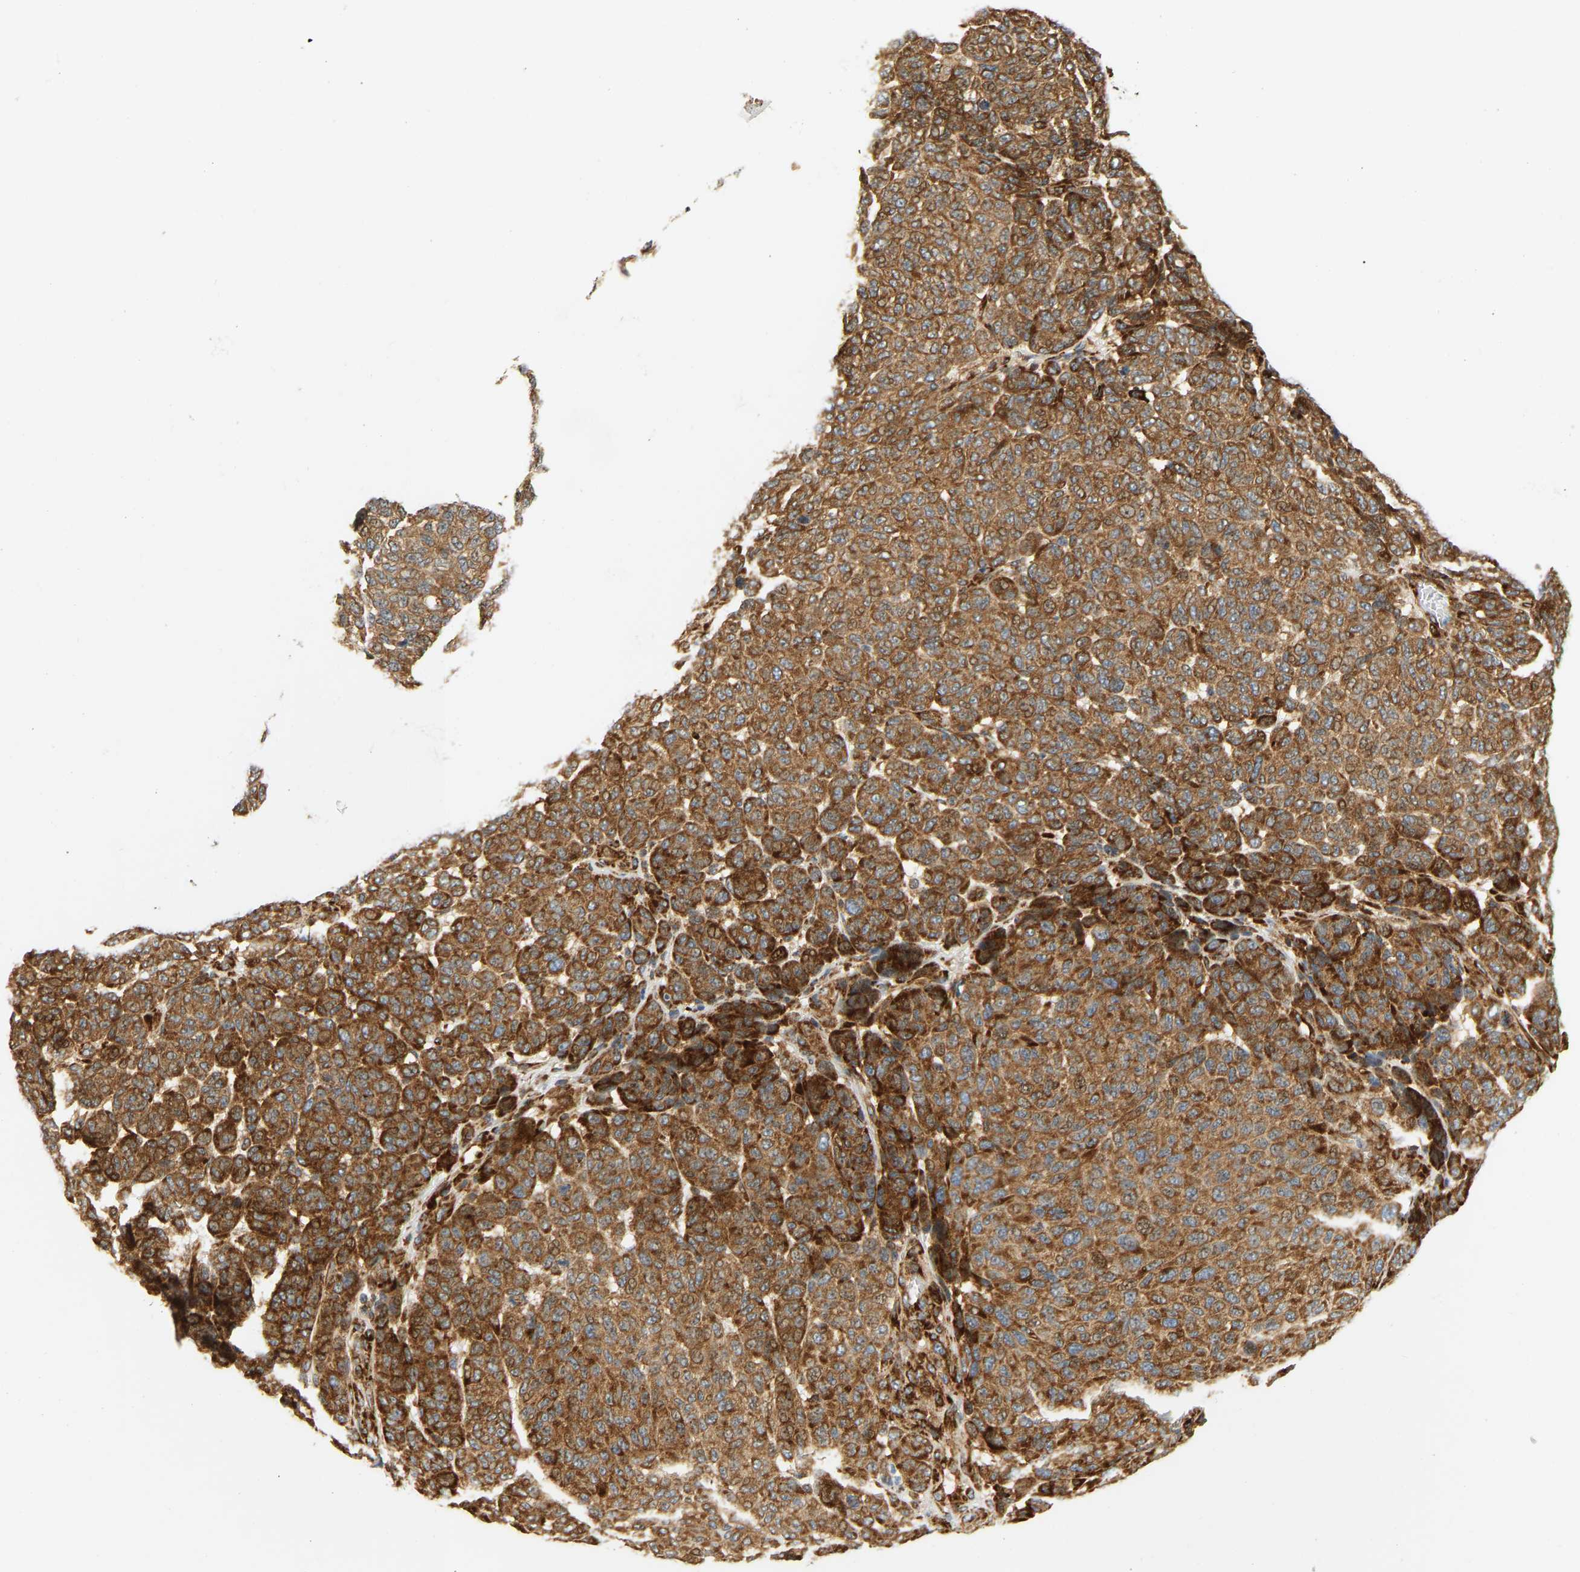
{"staining": {"intensity": "strong", "quantity": ">75%", "location": "cytoplasmic/membranous"}, "tissue": "melanoma", "cell_type": "Tumor cells", "image_type": "cancer", "snomed": [{"axis": "morphology", "description": "Malignant melanoma, NOS"}, {"axis": "topography", "description": "Skin"}], "caption": "High-magnification brightfield microscopy of melanoma stained with DAB (3,3'-diaminobenzidine) (brown) and counterstained with hematoxylin (blue). tumor cells exhibit strong cytoplasmic/membranous expression is identified in approximately>75% of cells.", "gene": "RPS14", "patient": {"sex": "male", "age": 59}}